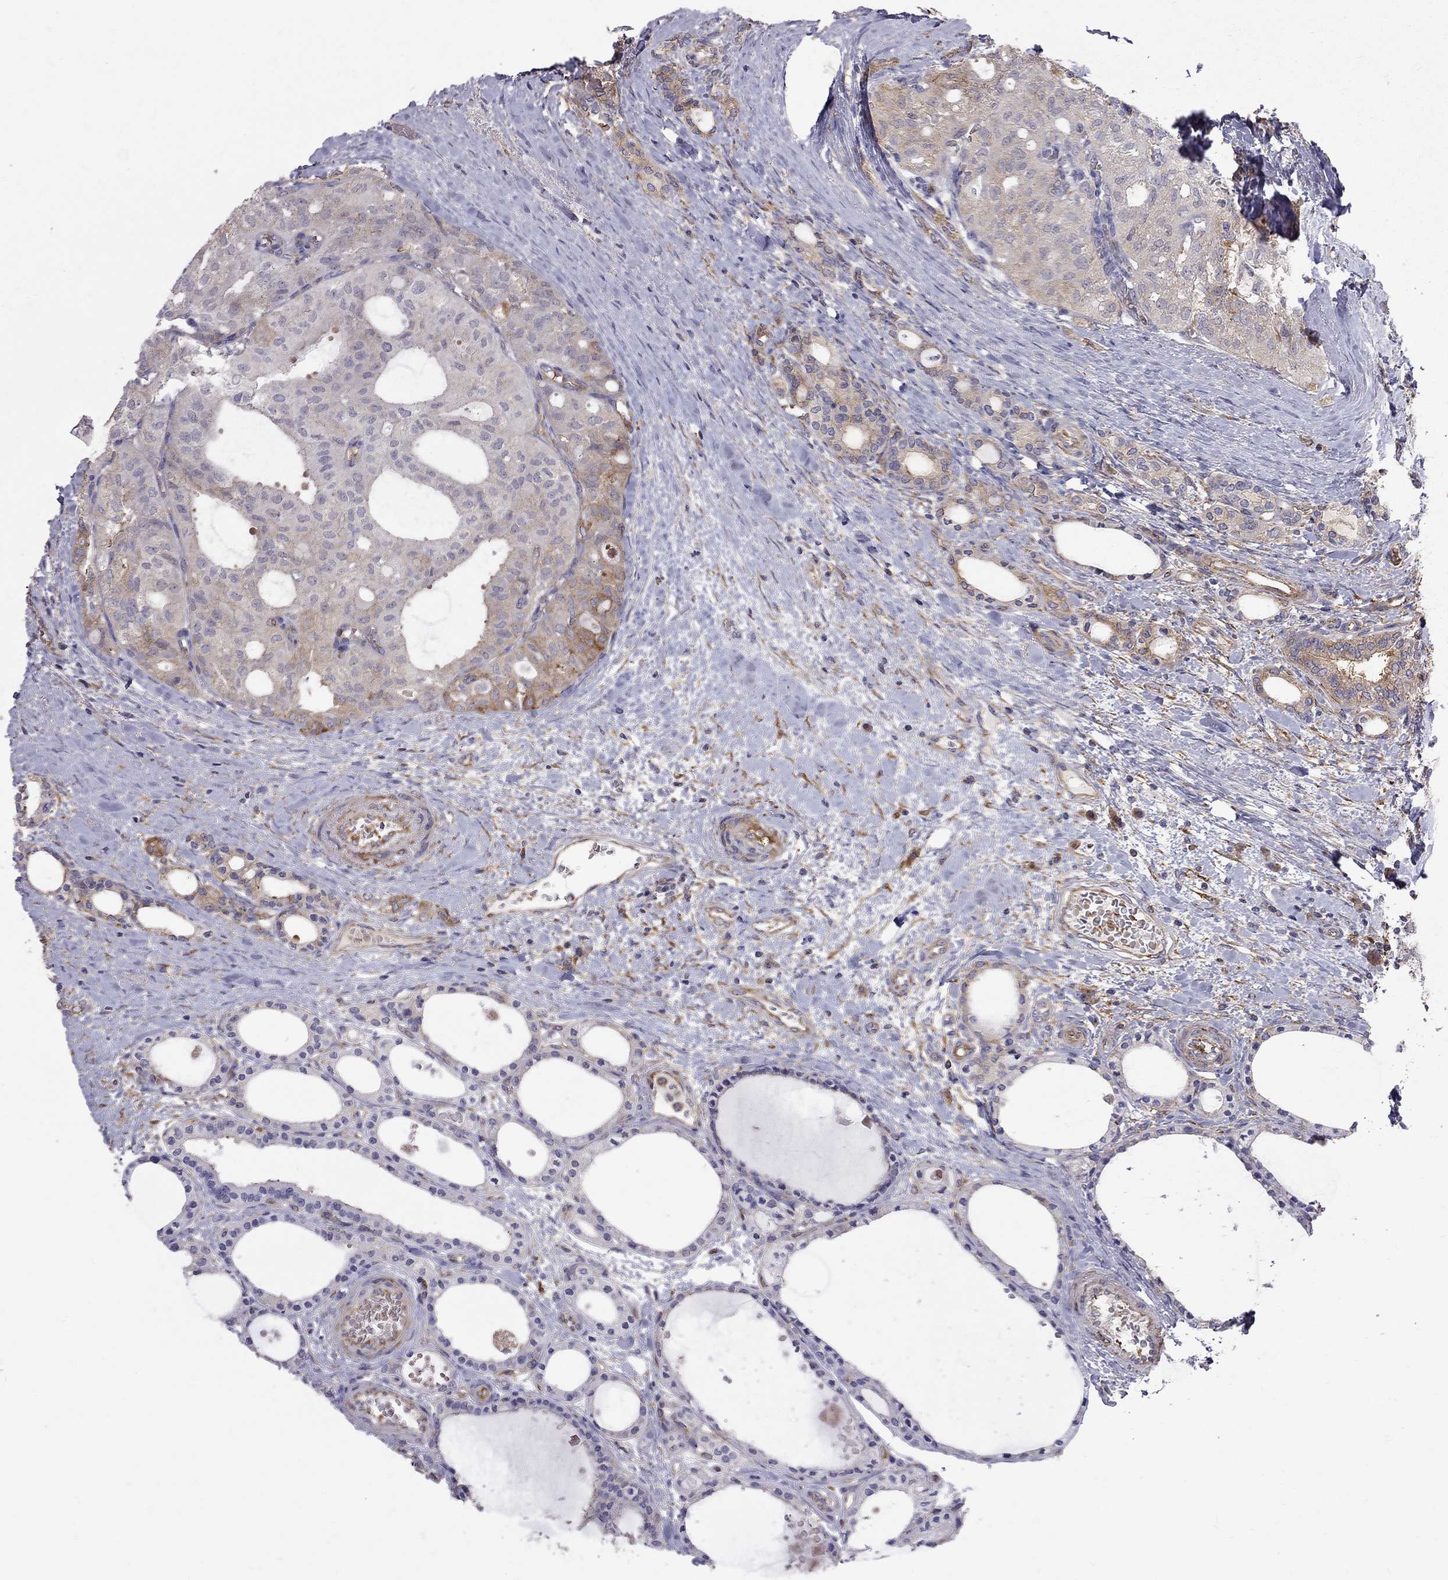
{"staining": {"intensity": "moderate", "quantity": "<25%", "location": "cytoplasmic/membranous"}, "tissue": "thyroid cancer", "cell_type": "Tumor cells", "image_type": "cancer", "snomed": [{"axis": "morphology", "description": "Follicular adenoma carcinoma, NOS"}, {"axis": "topography", "description": "Thyroid gland"}], "caption": "Immunohistochemistry (DAB) staining of thyroid follicular adenoma carcinoma exhibits moderate cytoplasmic/membranous protein positivity in about <25% of tumor cells.", "gene": "EIF4E3", "patient": {"sex": "male", "age": 75}}